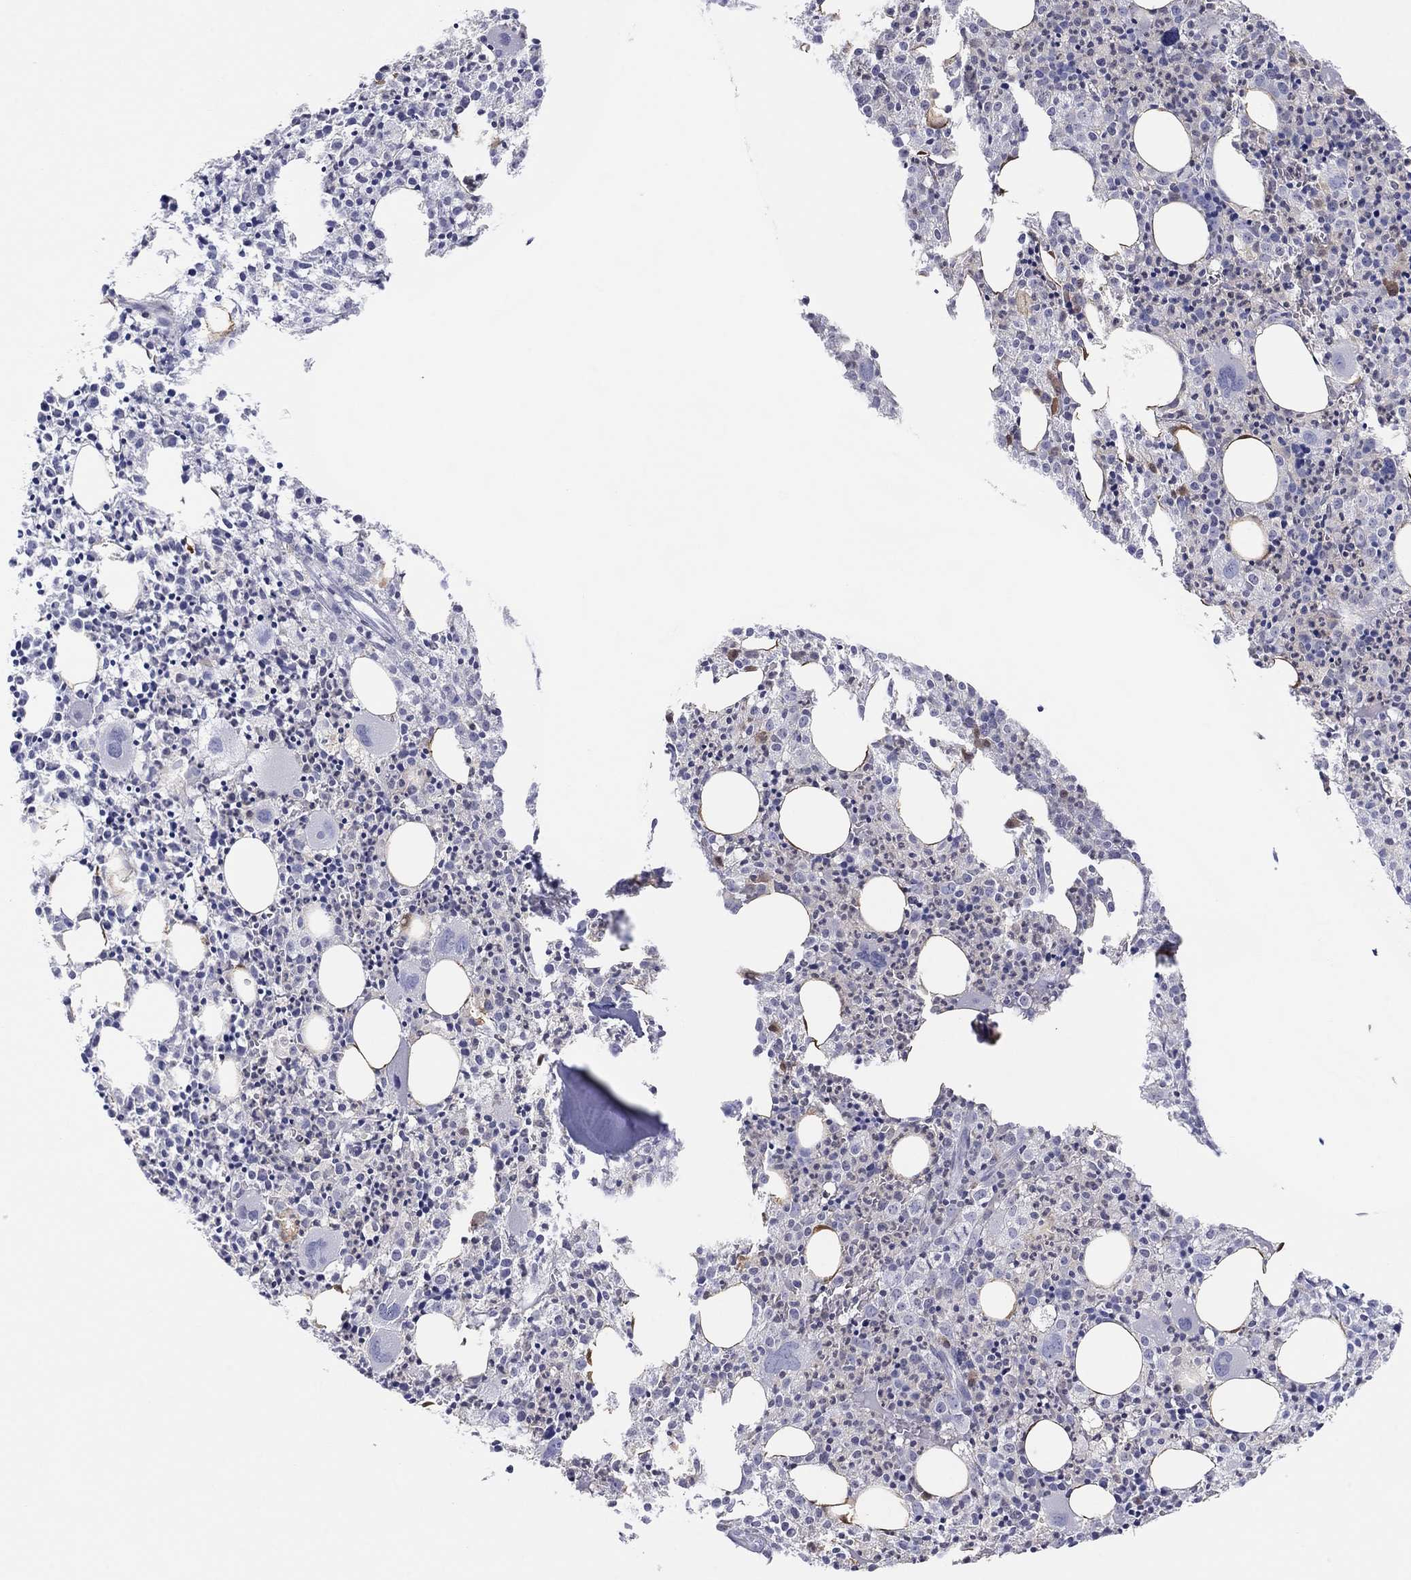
{"staining": {"intensity": "weak", "quantity": "<25%", "location": "cytoplasmic/membranous"}, "tissue": "bone marrow", "cell_type": "Hematopoietic cells", "image_type": "normal", "snomed": [{"axis": "morphology", "description": "Normal tissue, NOS"}, {"axis": "morphology", "description": "Inflammation, NOS"}, {"axis": "topography", "description": "Bone marrow"}], "caption": "Immunohistochemical staining of normal bone marrow displays no significant positivity in hematopoietic cells.", "gene": "PDXK", "patient": {"sex": "male", "age": 3}}